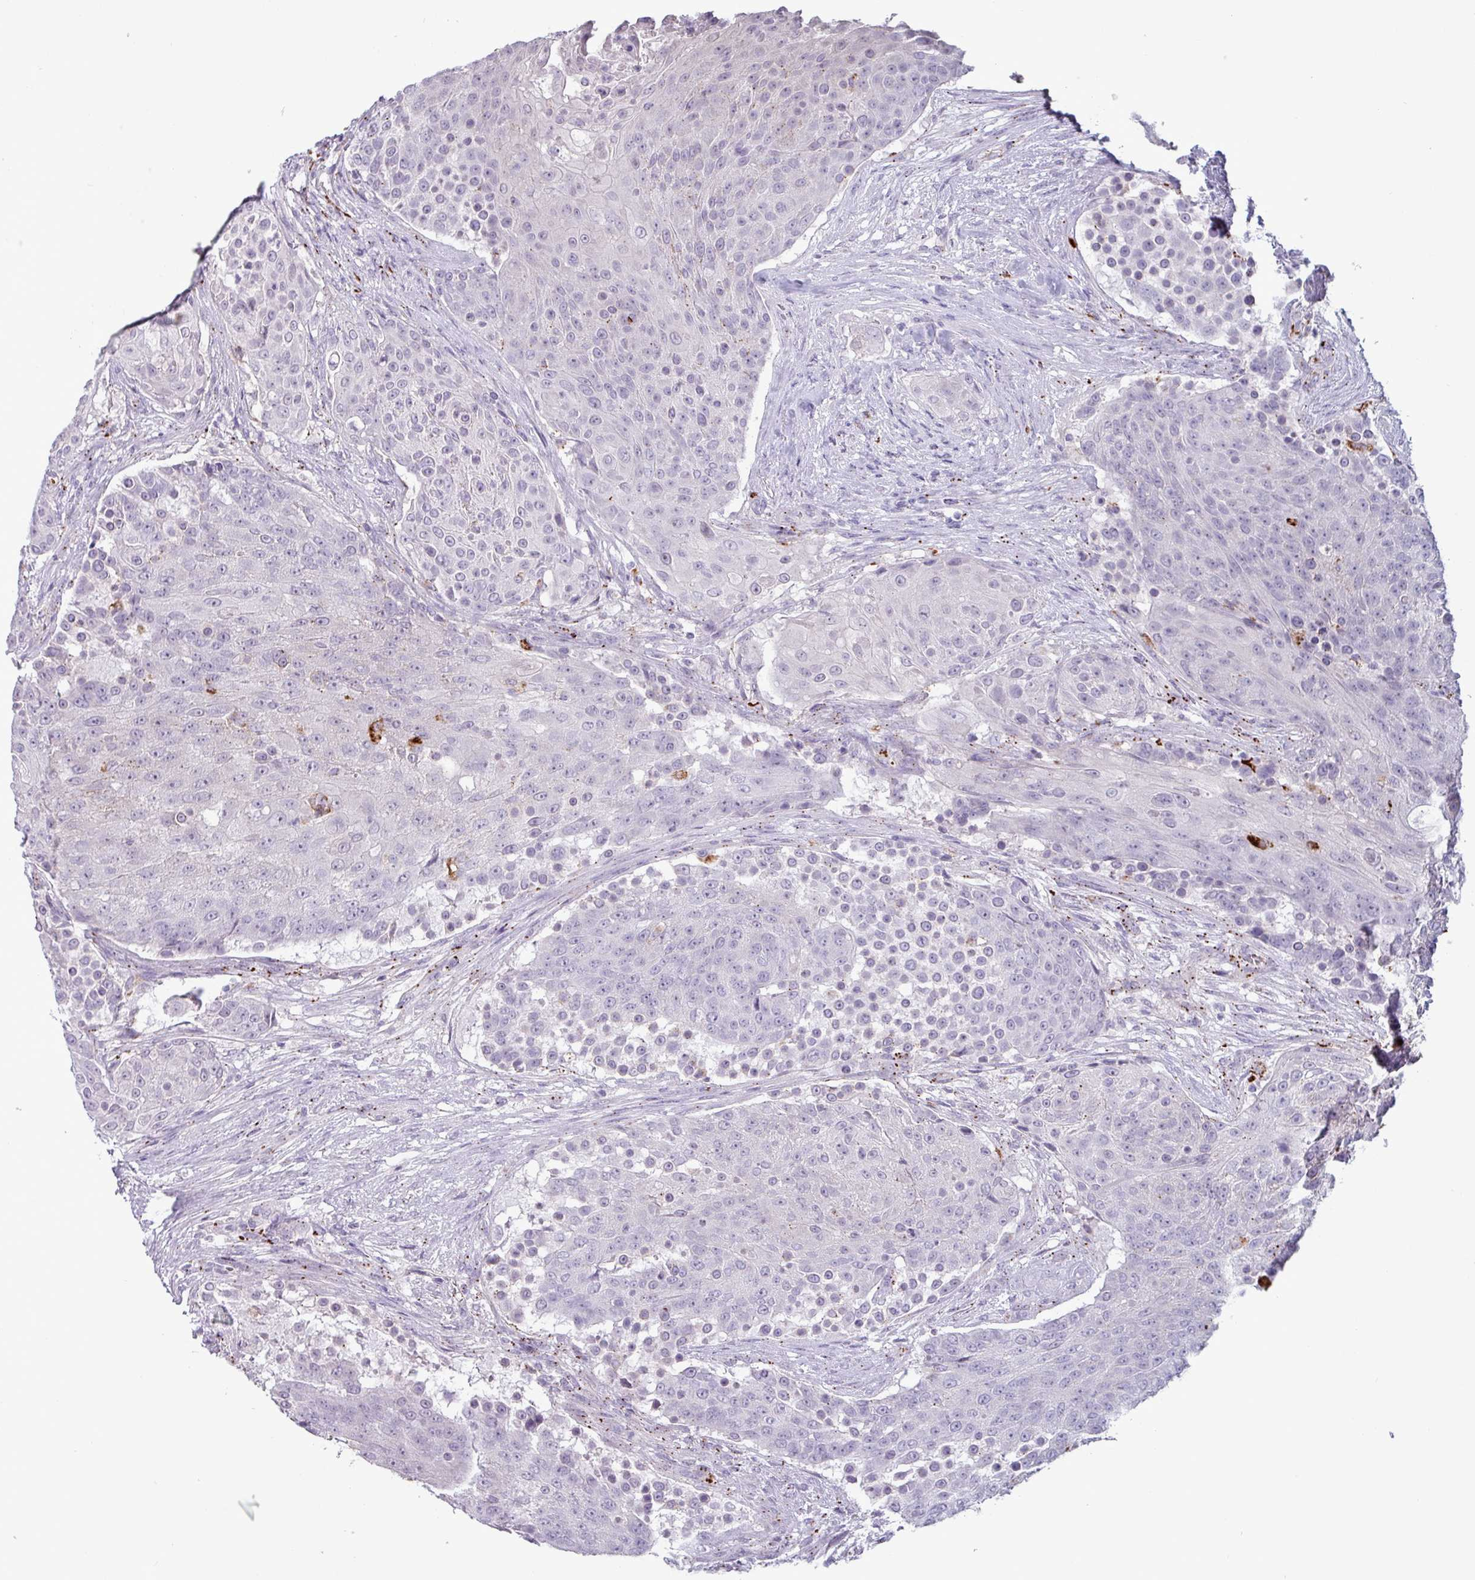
{"staining": {"intensity": "strong", "quantity": "<25%", "location": "cytoplasmic/membranous"}, "tissue": "urothelial cancer", "cell_type": "Tumor cells", "image_type": "cancer", "snomed": [{"axis": "morphology", "description": "Urothelial carcinoma, High grade"}, {"axis": "topography", "description": "Urinary bladder"}], "caption": "This photomicrograph displays immunohistochemistry staining of urothelial cancer, with medium strong cytoplasmic/membranous positivity in about <25% of tumor cells.", "gene": "PLIN2", "patient": {"sex": "female", "age": 63}}